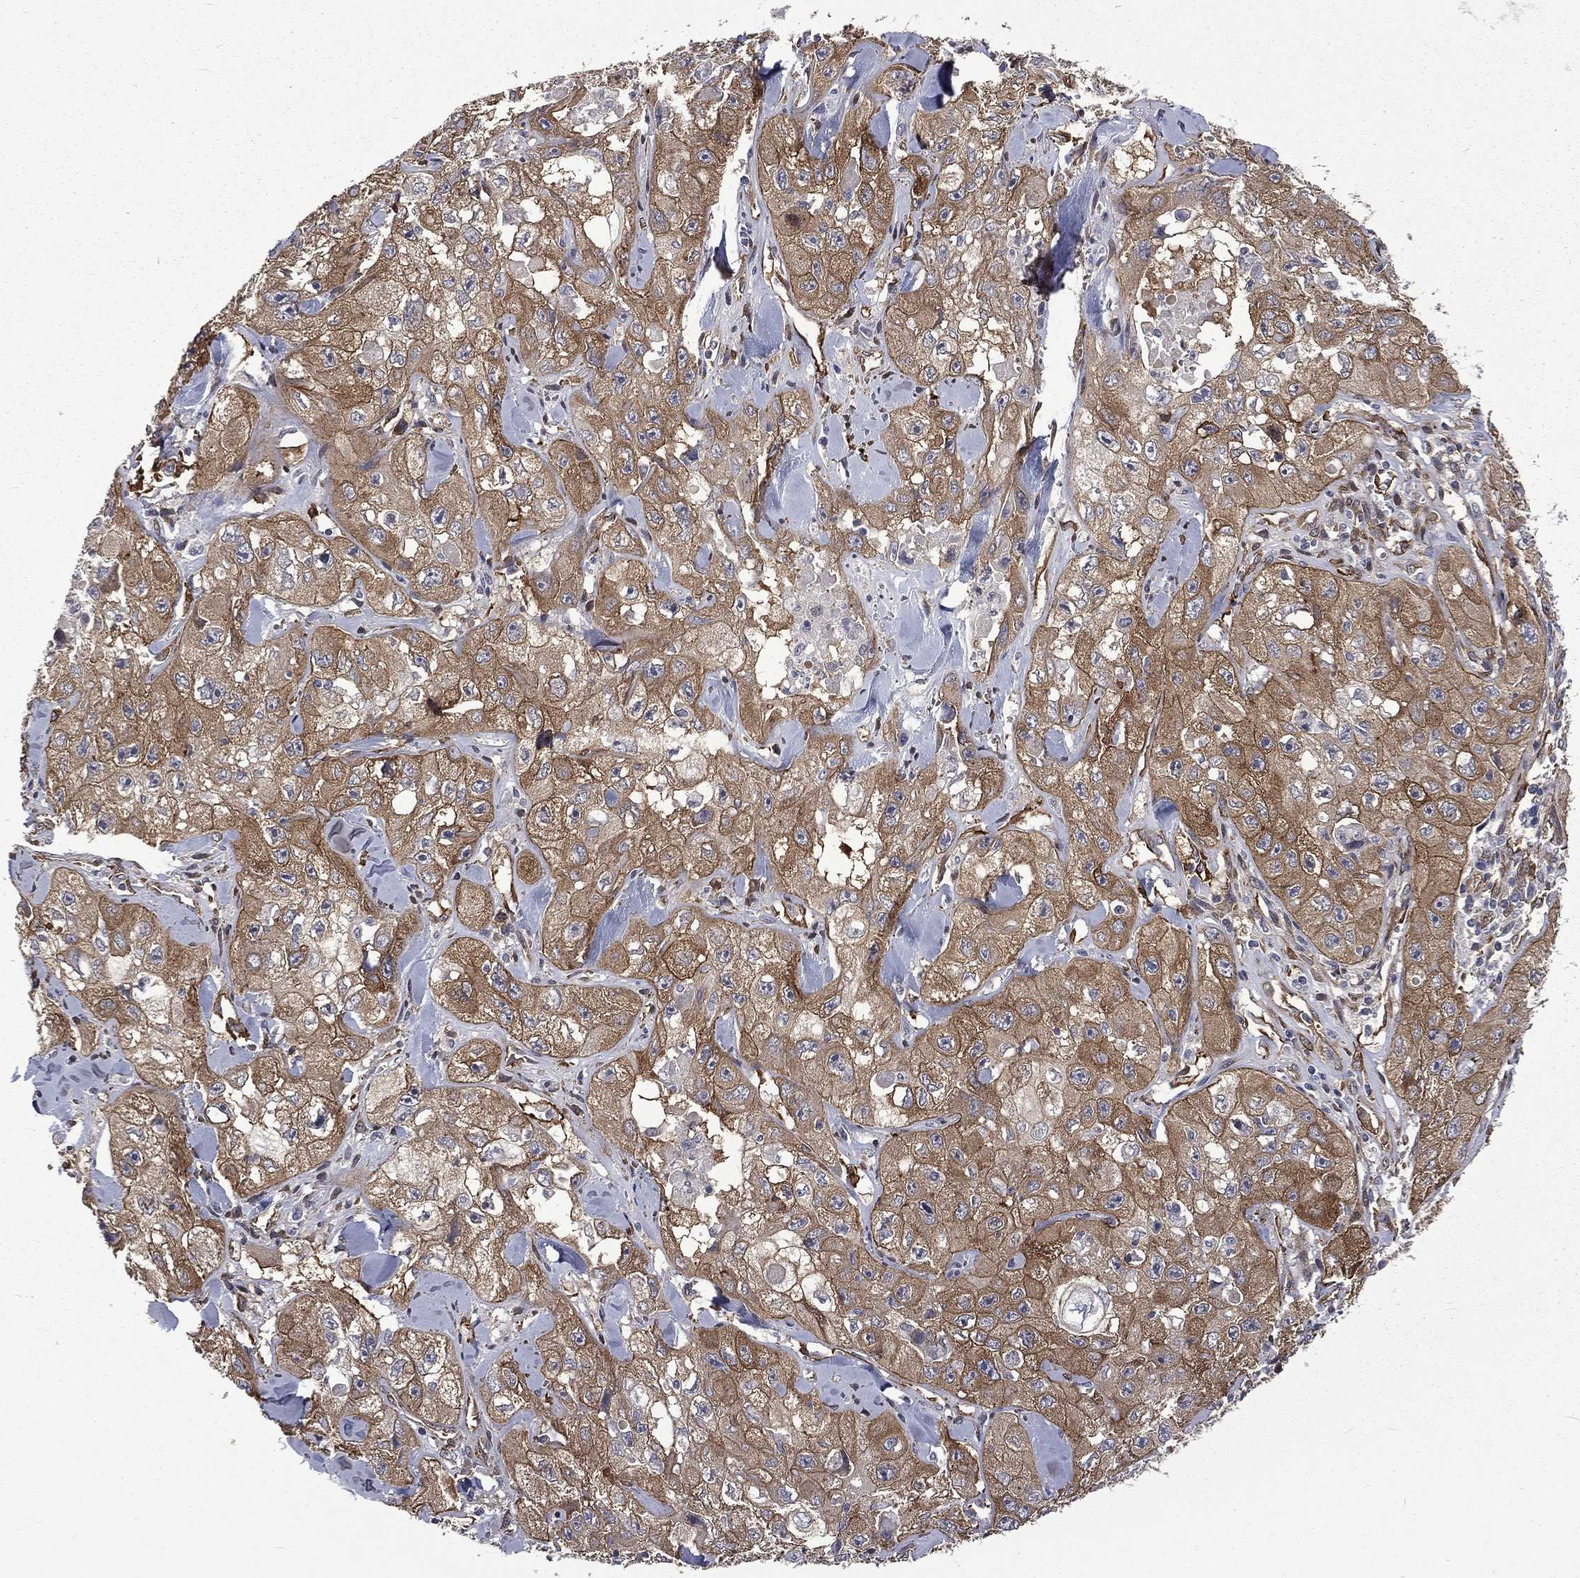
{"staining": {"intensity": "moderate", "quantity": ">75%", "location": "cytoplasmic/membranous"}, "tissue": "skin cancer", "cell_type": "Tumor cells", "image_type": "cancer", "snomed": [{"axis": "morphology", "description": "Squamous cell carcinoma, NOS"}, {"axis": "topography", "description": "Skin"}, {"axis": "topography", "description": "Subcutis"}], "caption": "High-magnification brightfield microscopy of skin squamous cell carcinoma stained with DAB (brown) and counterstained with hematoxylin (blue). tumor cells exhibit moderate cytoplasmic/membranous staining is appreciated in approximately>75% of cells. (IHC, brightfield microscopy, high magnification).", "gene": "PPFIBP1", "patient": {"sex": "male", "age": 73}}